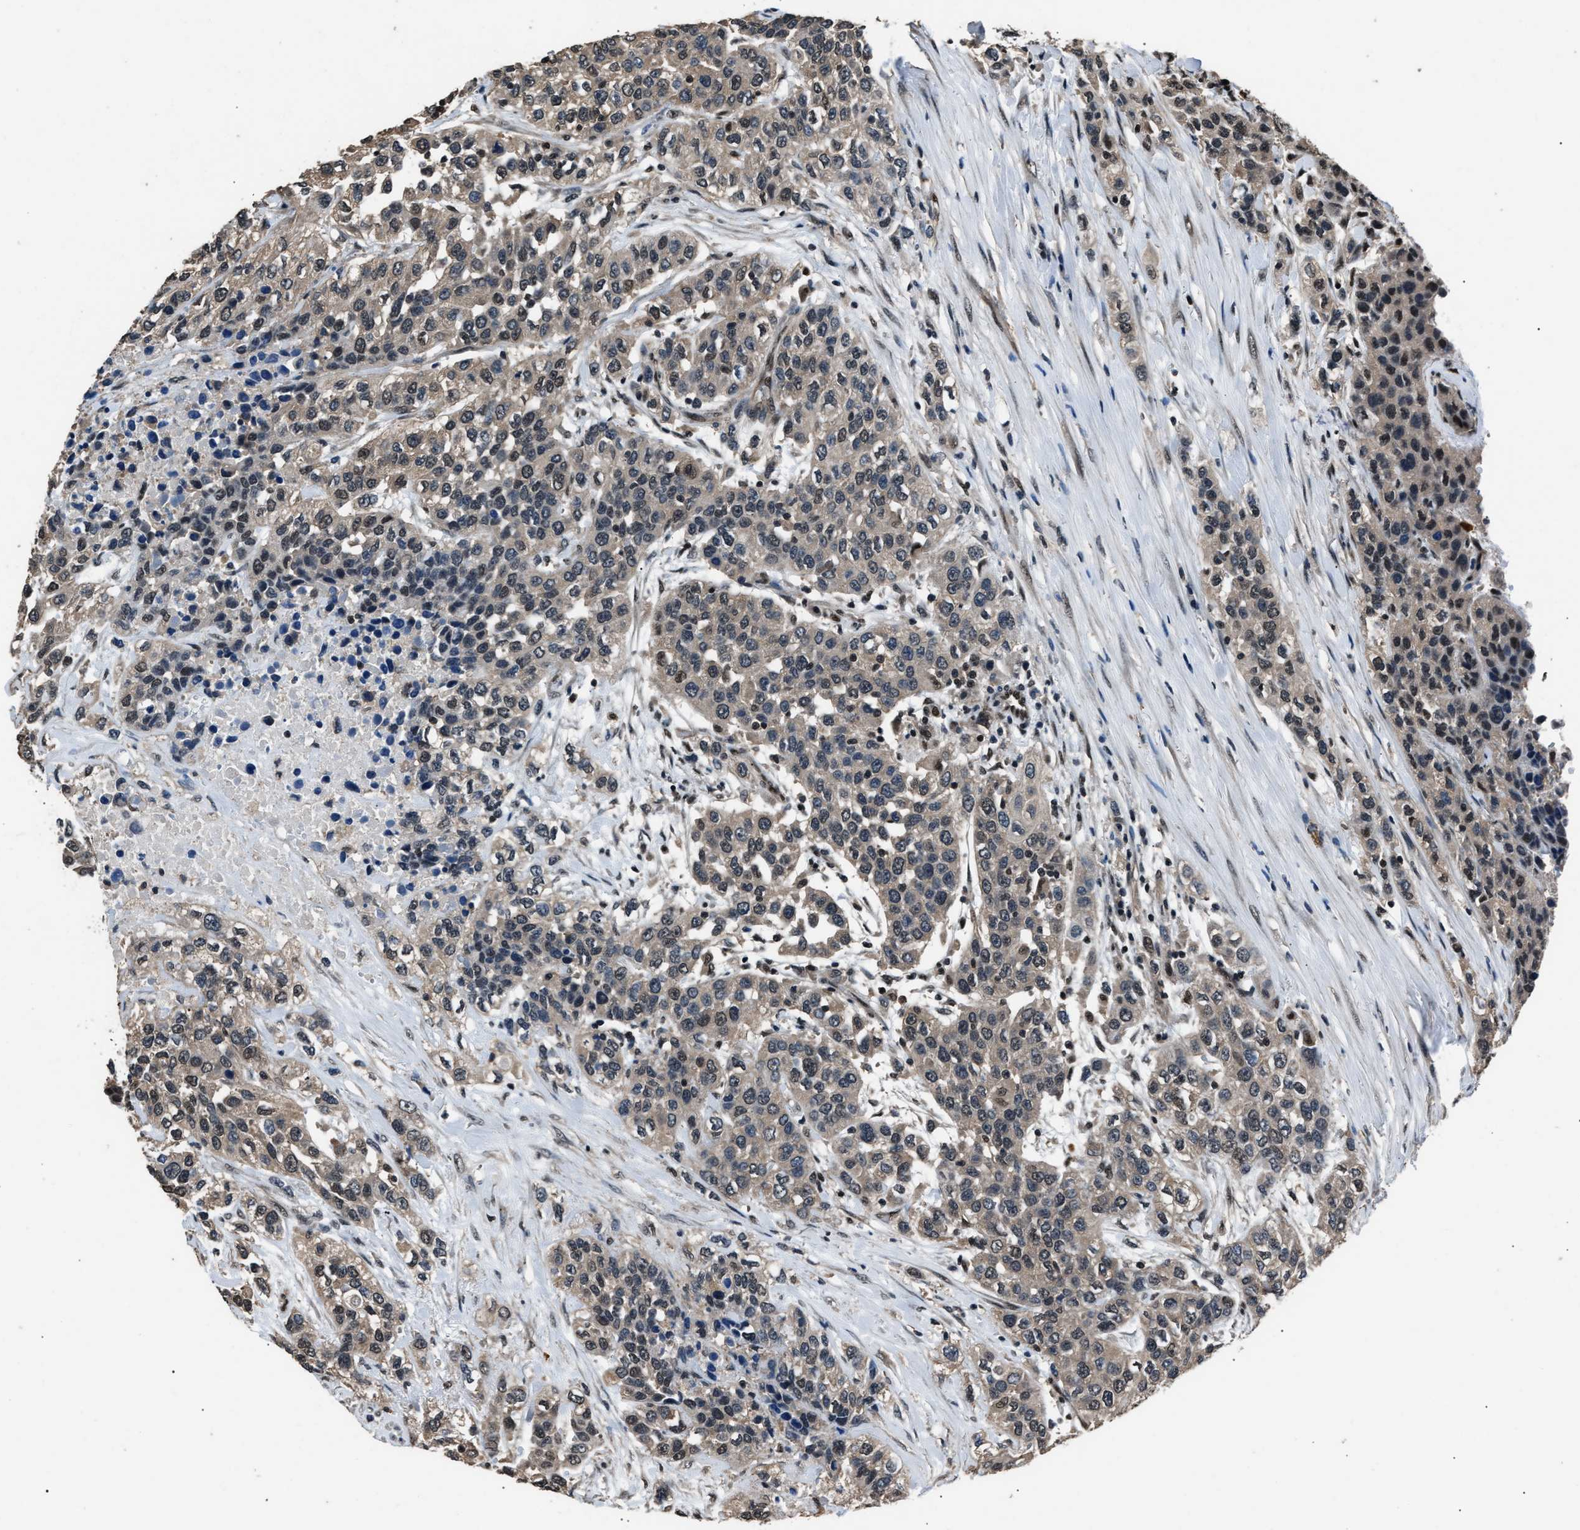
{"staining": {"intensity": "weak", "quantity": "25%-75%", "location": "cytoplasmic/membranous,nuclear"}, "tissue": "urothelial cancer", "cell_type": "Tumor cells", "image_type": "cancer", "snomed": [{"axis": "morphology", "description": "Urothelial carcinoma, High grade"}, {"axis": "topography", "description": "Urinary bladder"}], "caption": "A histopathology image showing weak cytoplasmic/membranous and nuclear positivity in approximately 25%-75% of tumor cells in urothelial carcinoma (high-grade), as visualized by brown immunohistochemical staining.", "gene": "DFFA", "patient": {"sex": "female", "age": 80}}